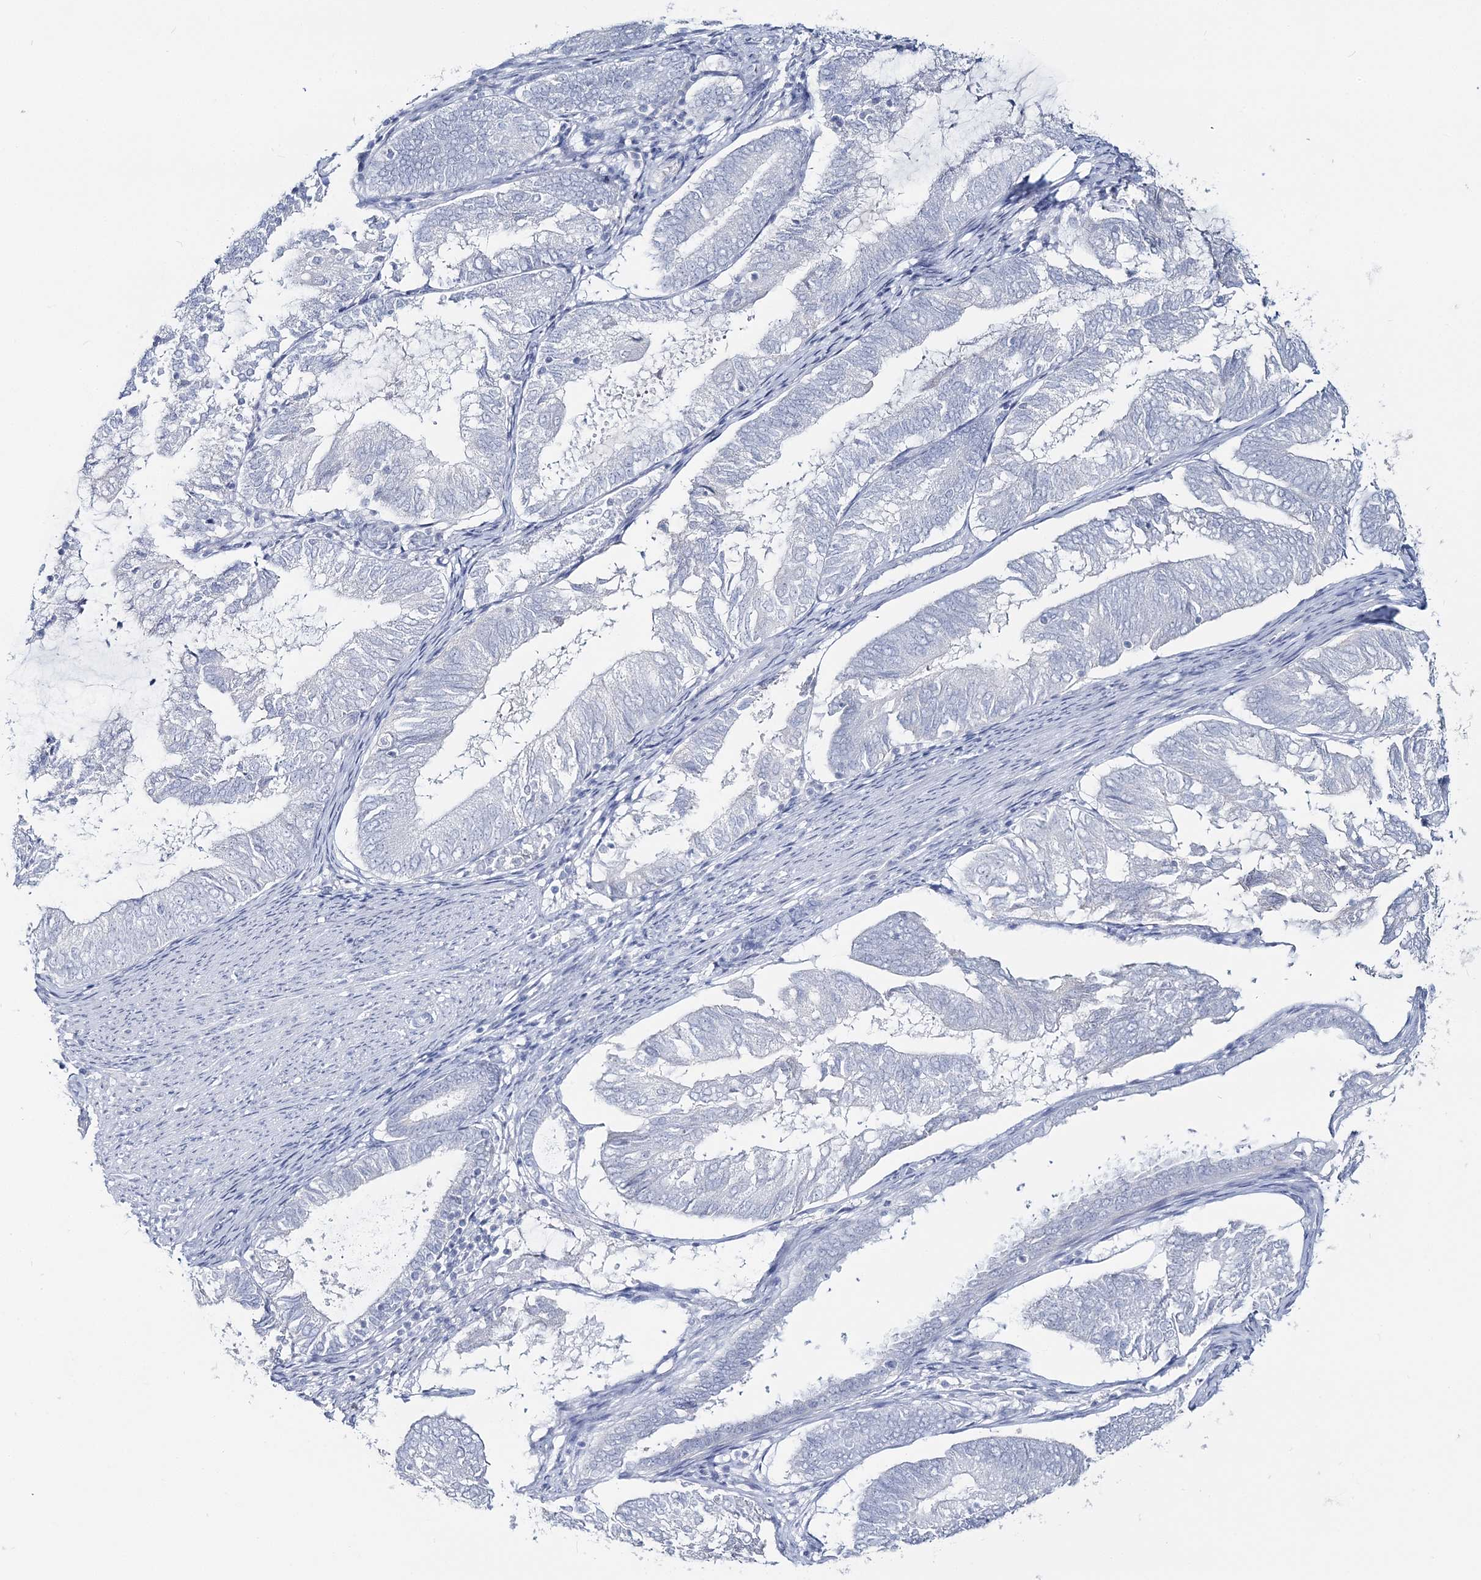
{"staining": {"intensity": "negative", "quantity": "none", "location": "none"}, "tissue": "endometrial cancer", "cell_type": "Tumor cells", "image_type": "cancer", "snomed": [{"axis": "morphology", "description": "Adenocarcinoma, NOS"}, {"axis": "topography", "description": "Endometrium"}], "caption": "The photomicrograph shows no significant expression in tumor cells of endometrial cancer (adenocarcinoma). (IHC, brightfield microscopy, high magnification).", "gene": "CYP3A4", "patient": {"sex": "female", "age": 81}}